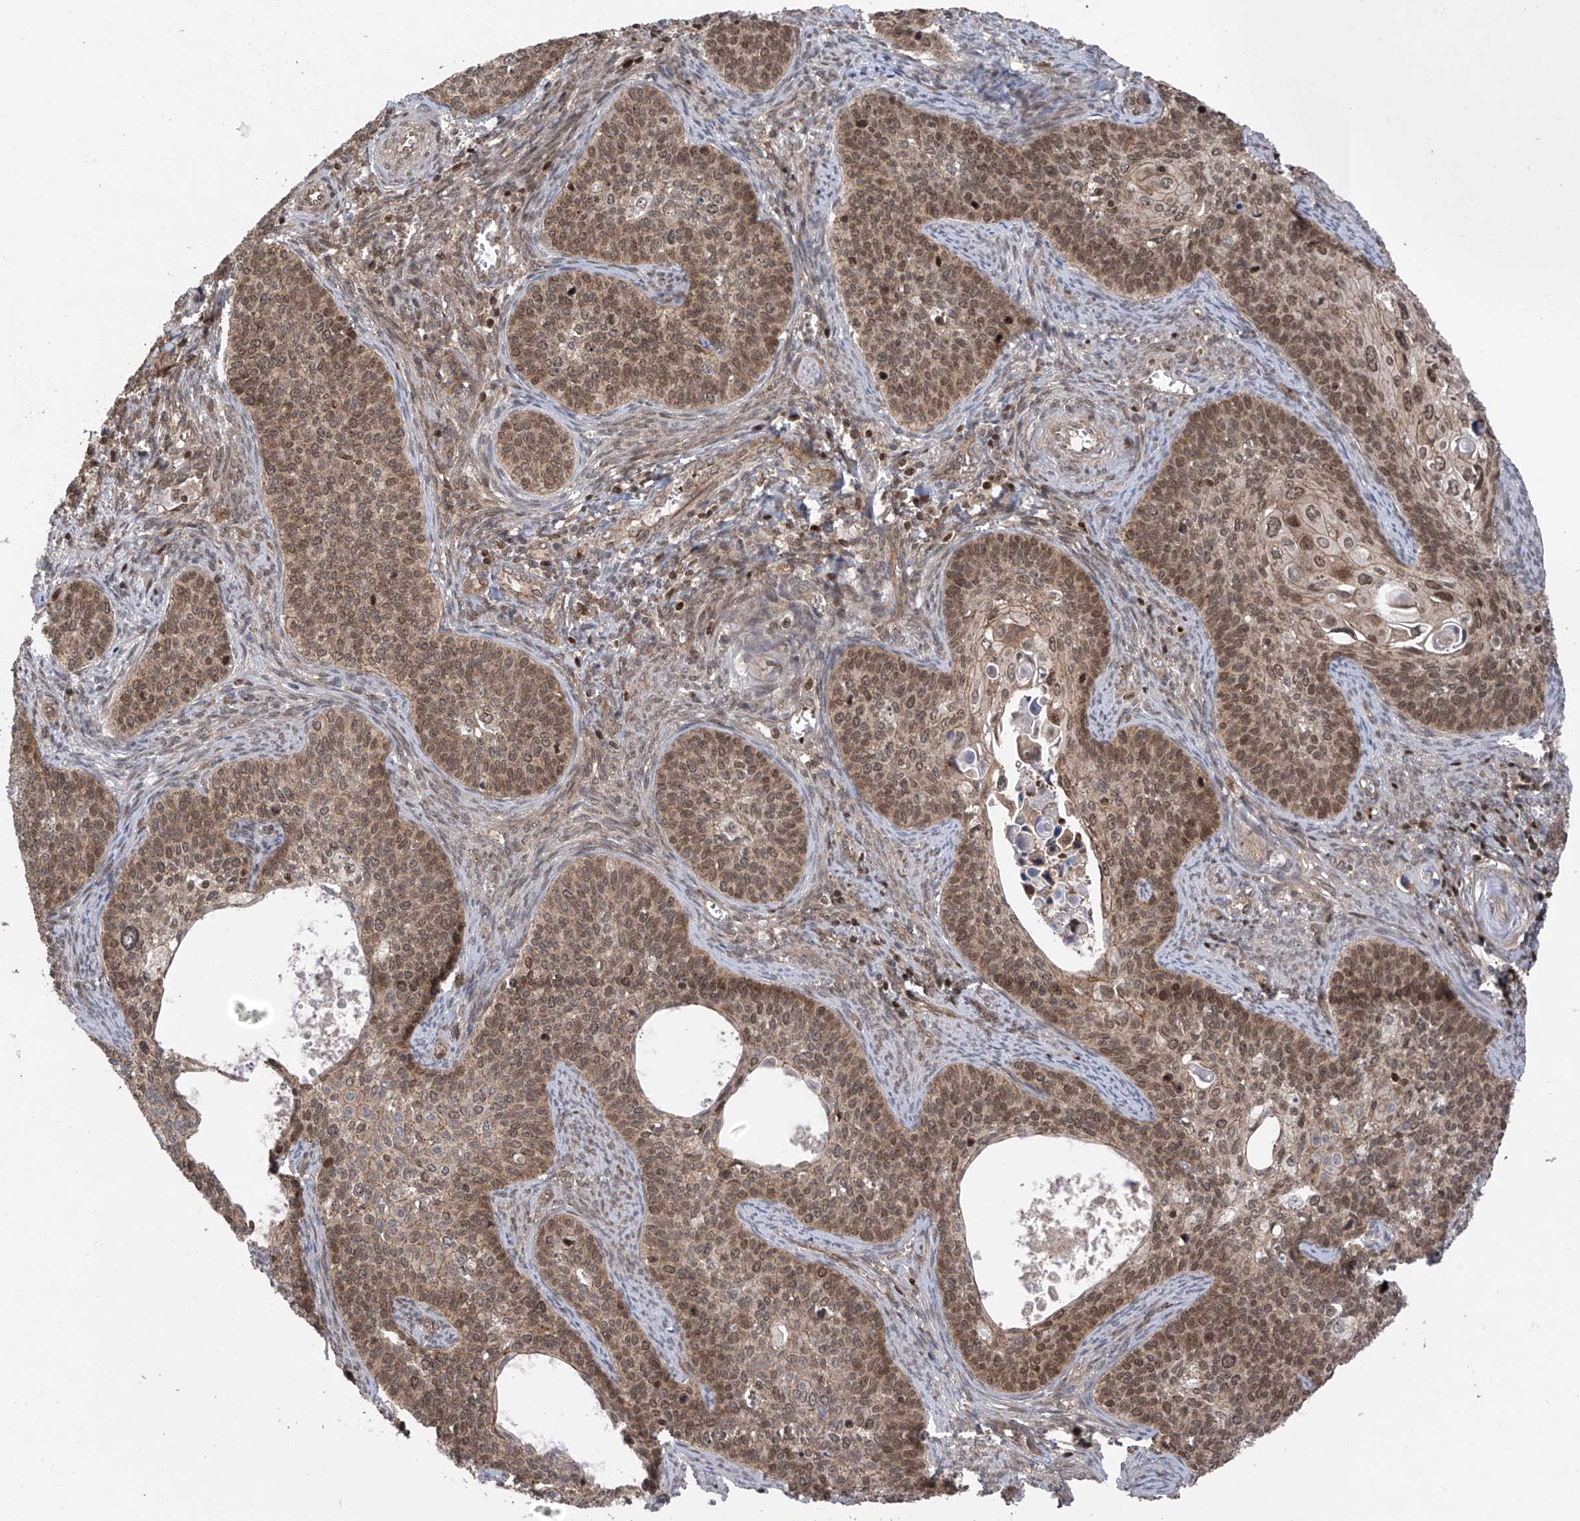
{"staining": {"intensity": "moderate", "quantity": ">75%", "location": "cytoplasmic/membranous,nuclear"}, "tissue": "cervical cancer", "cell_type": "Tumor cells", "image_type": "cancer", "snomed": [{"axis": "morphology", "description": "Squamous cell carcinoma, NOS"}, {"axis": "topography", "description": "Cervix"}], "caption": "Immunohistochemistry (DAB (3,3'-diaminobenzidine)) staining of human squamous cell carcinoma (cervical) exhibits moderate cytoplasmic/membranous and nuclear protein staining in approximately >75% of tumor cells.", "gene": "DNAJC9", "patient": {"sex": "female", "age": 33}}